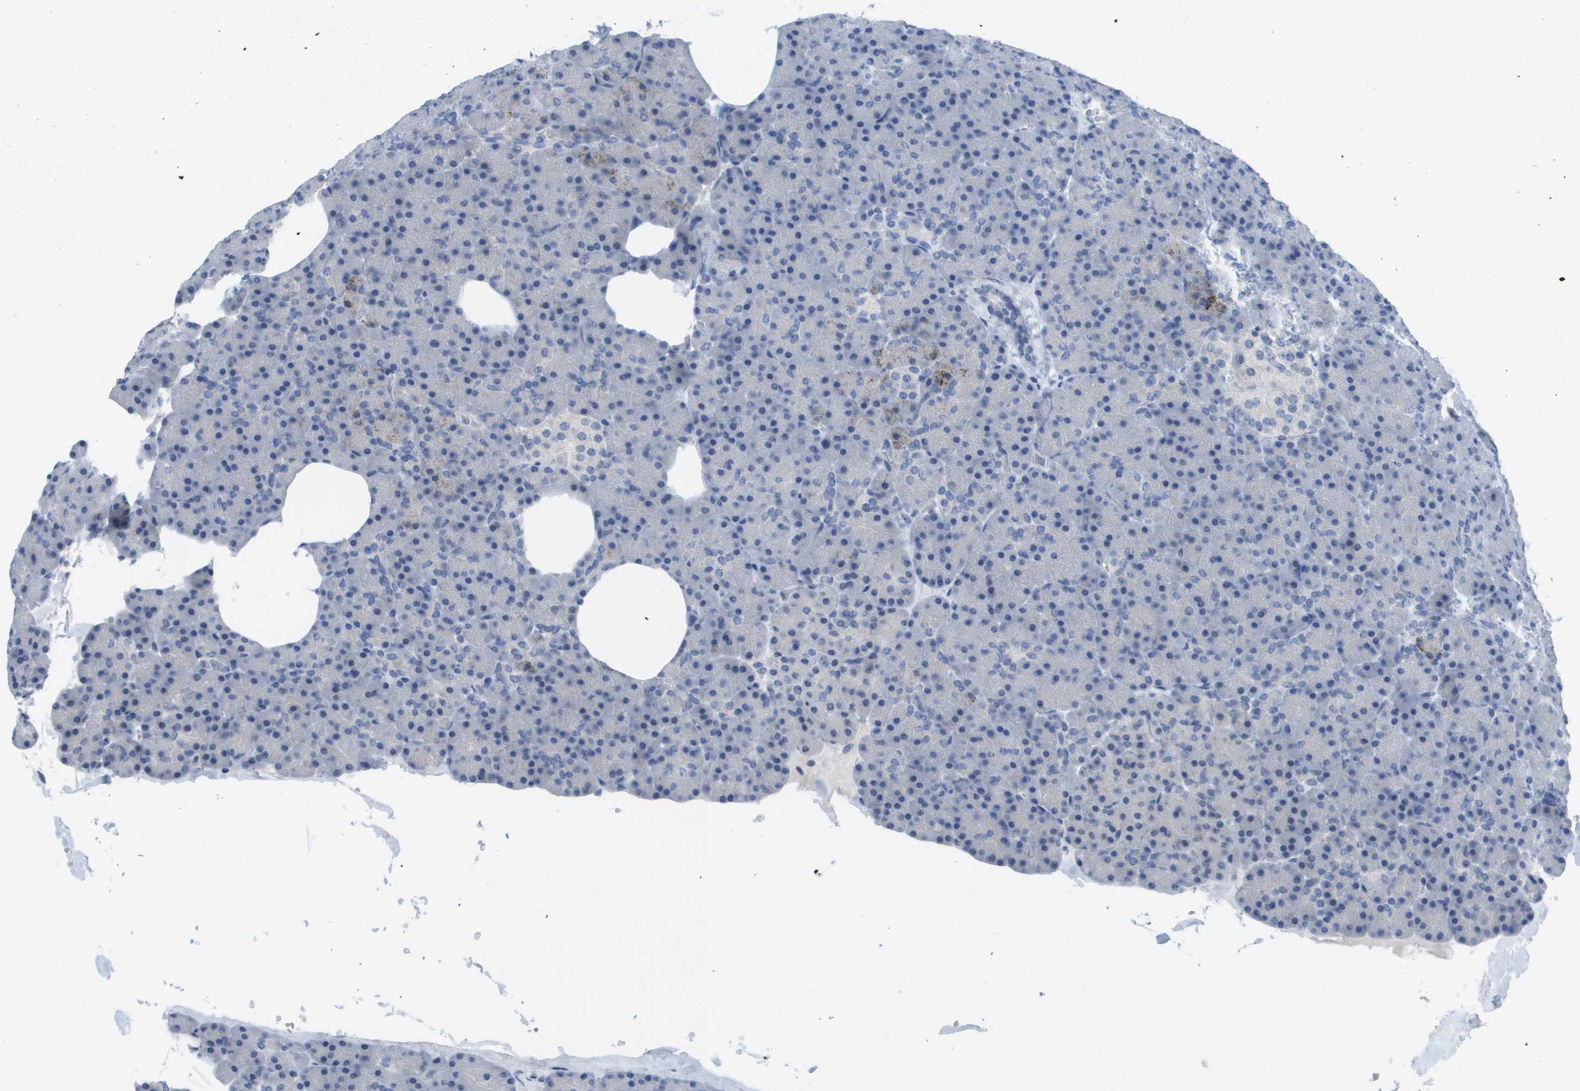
{"staining": {"intensity": "moderate", "quantity": "<25%", "location": "cytoplasmic/membranous"}, "tissue": "pancreas", "cell_type": "Exocrine glandular cells", "image_type": "normal", "snomed": [{"axis": "morphology", "description": "Normal tissue, NOS"}, {"axis": "topography", "description": "Pancreas"}], "caption": "Protein staining reveals moderate cytoplasmic/membranous staining in approximately <25% of exocrine glandular cells in normal pancreas.", "gene": "PDE4A", "patient": {"sex": "female", "age": 35}}